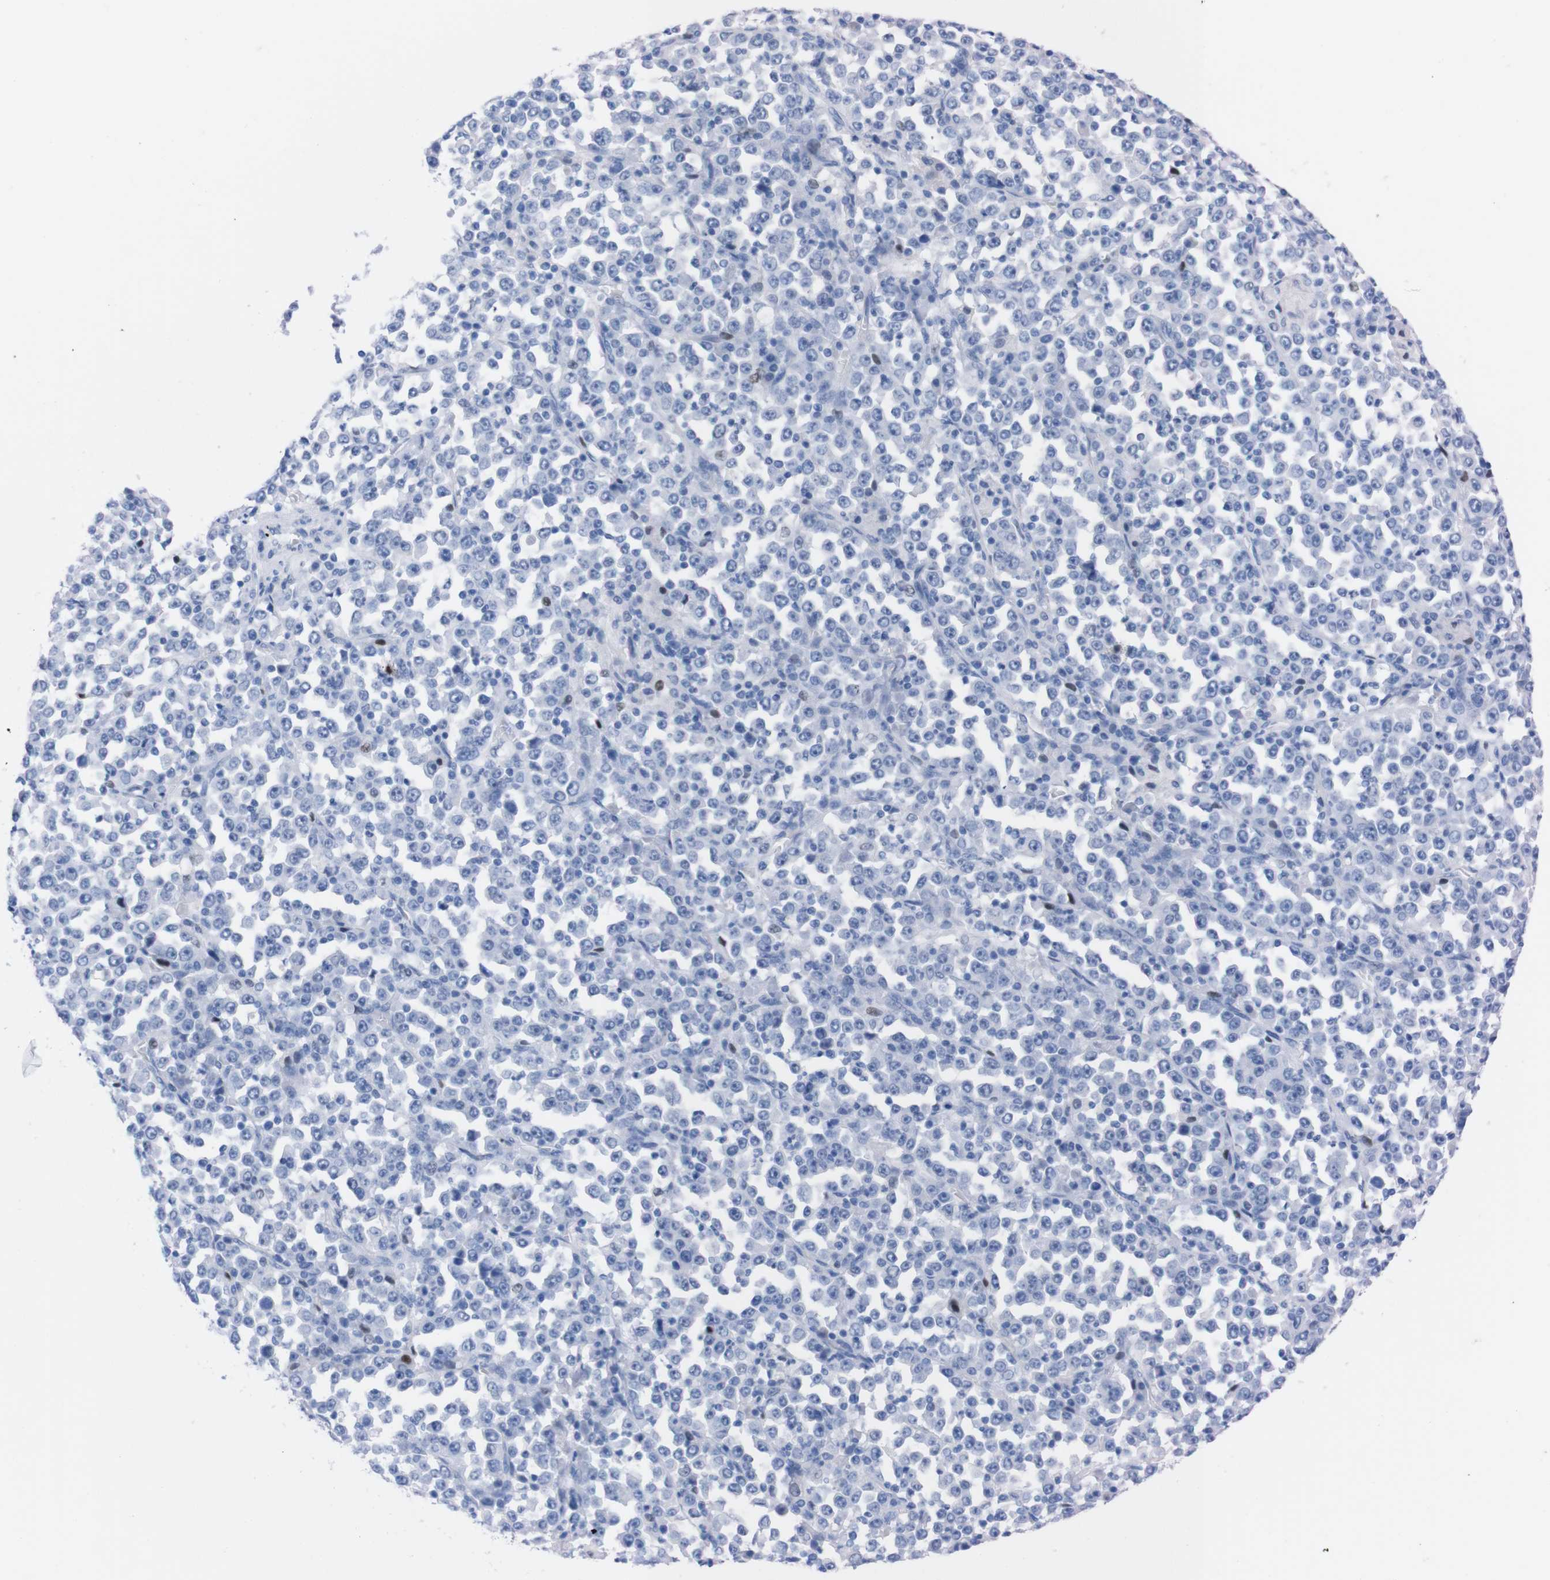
{"staining": {"intensity": "negative", "quantity": "none", "location": "none"}, "tissue": "stomach cancer", "cell_type": "Tumor cells", "image_type": "cancer", "snomed": [{"axis": "morphology", "description": "Normal tissue, NOS"}, {"axis": "morphology", "description": "Adenocarcinoma, NOS"}, {"axis": "topography", "description": "Stomach, upper"}, {"axis": "topography", "description": "Stomach"}], "caption": "There is no significant staining in tumor cells of adenocarcinoma (stomach).", "gene": "P2RY12", "patient": {"sex": "male", "age": 59}}